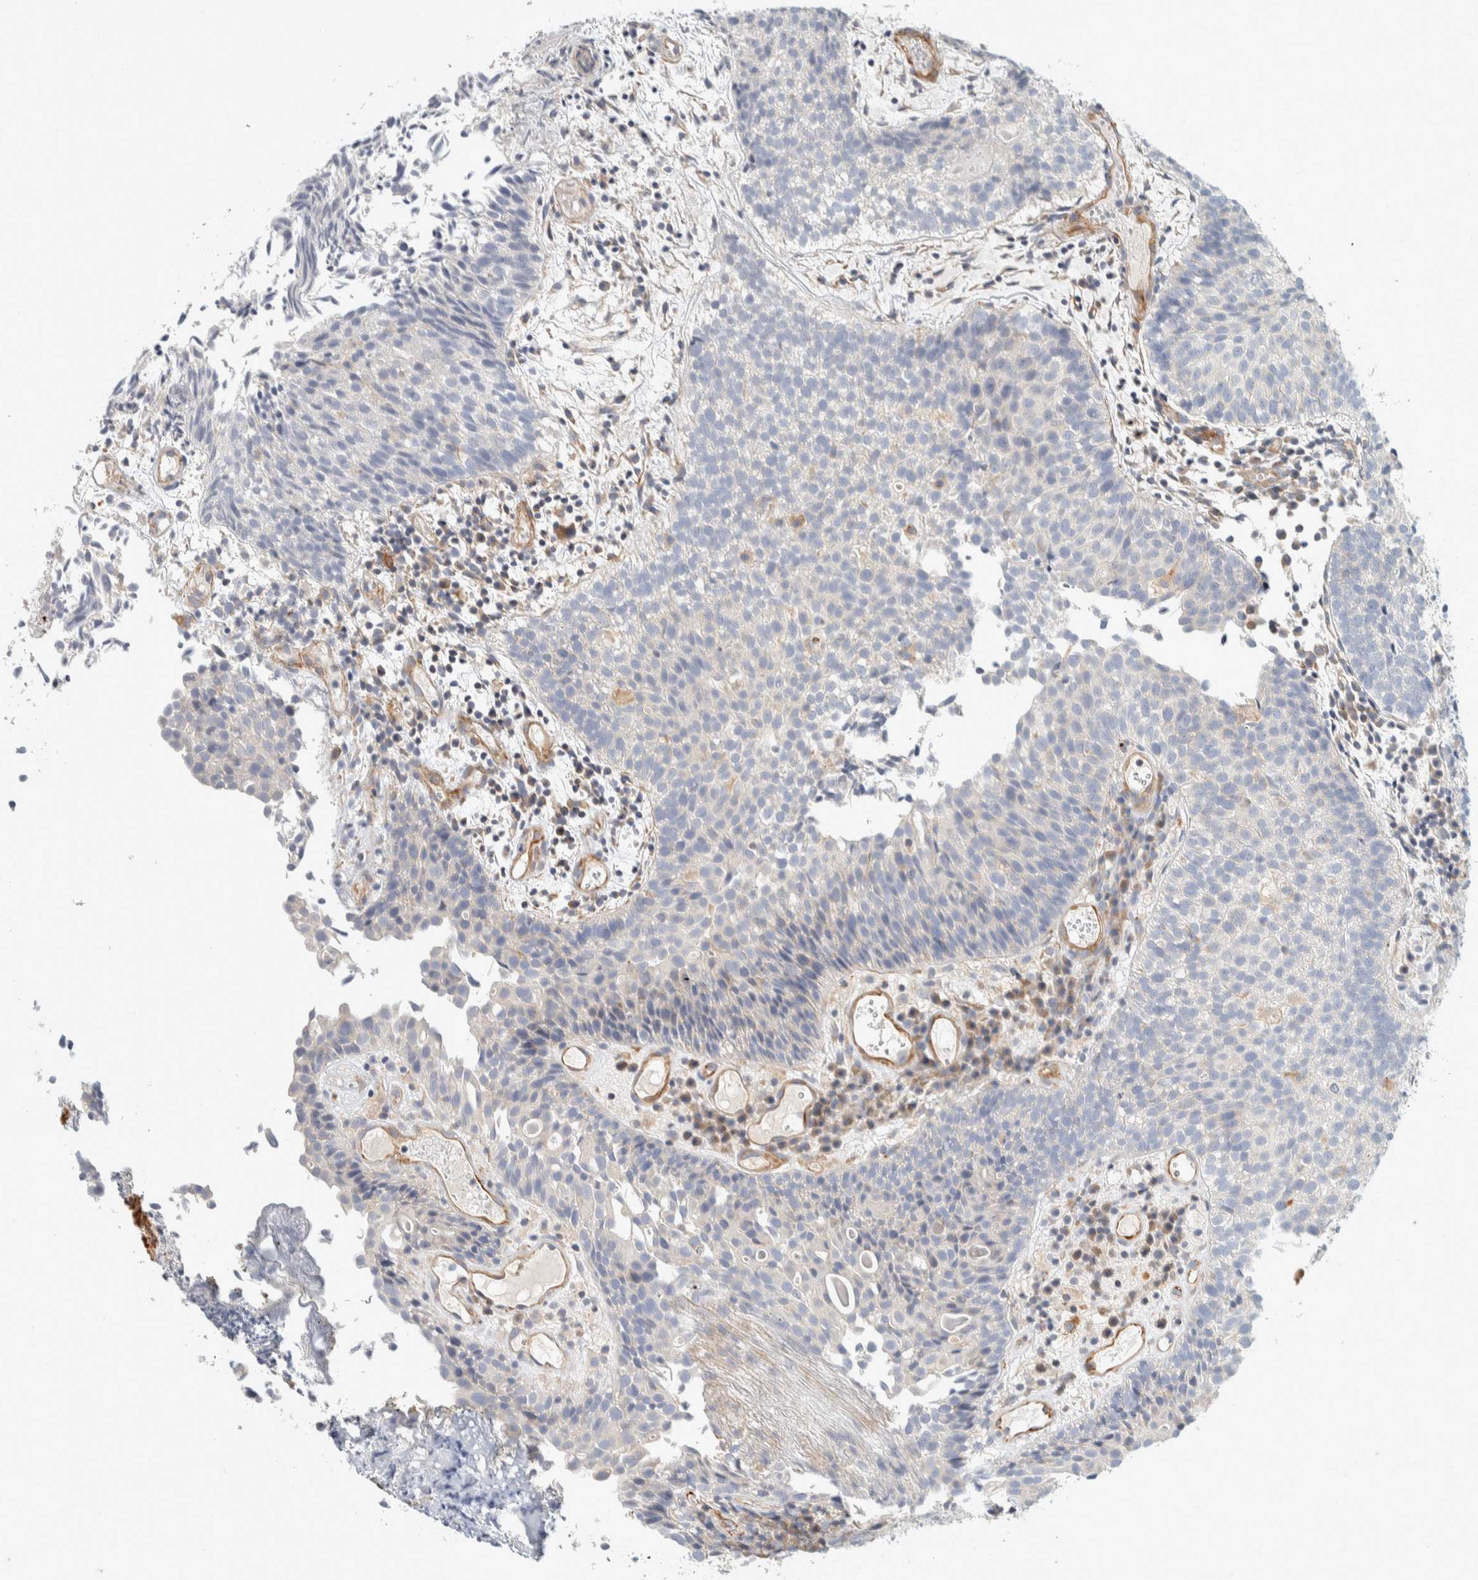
{"staining": {"intensity": "negative", "quantity": "none", "location": "none"}, "tissue": "urothelial cancer", "cell_type": "Tumor cells", "image_type": "cancer", "snomed": [{"axis": "morphology", "description": "Urothelial carcinoma, Low grade"}, {"axis": "topography", "description": "Urinary bladder"}], "caption": "Immunohistochemistry (IHC) of human urothelial cancer displays no staining in tumor cells.", "gene": "CDR2", "patient": {"sex": "male", "age": 86}}